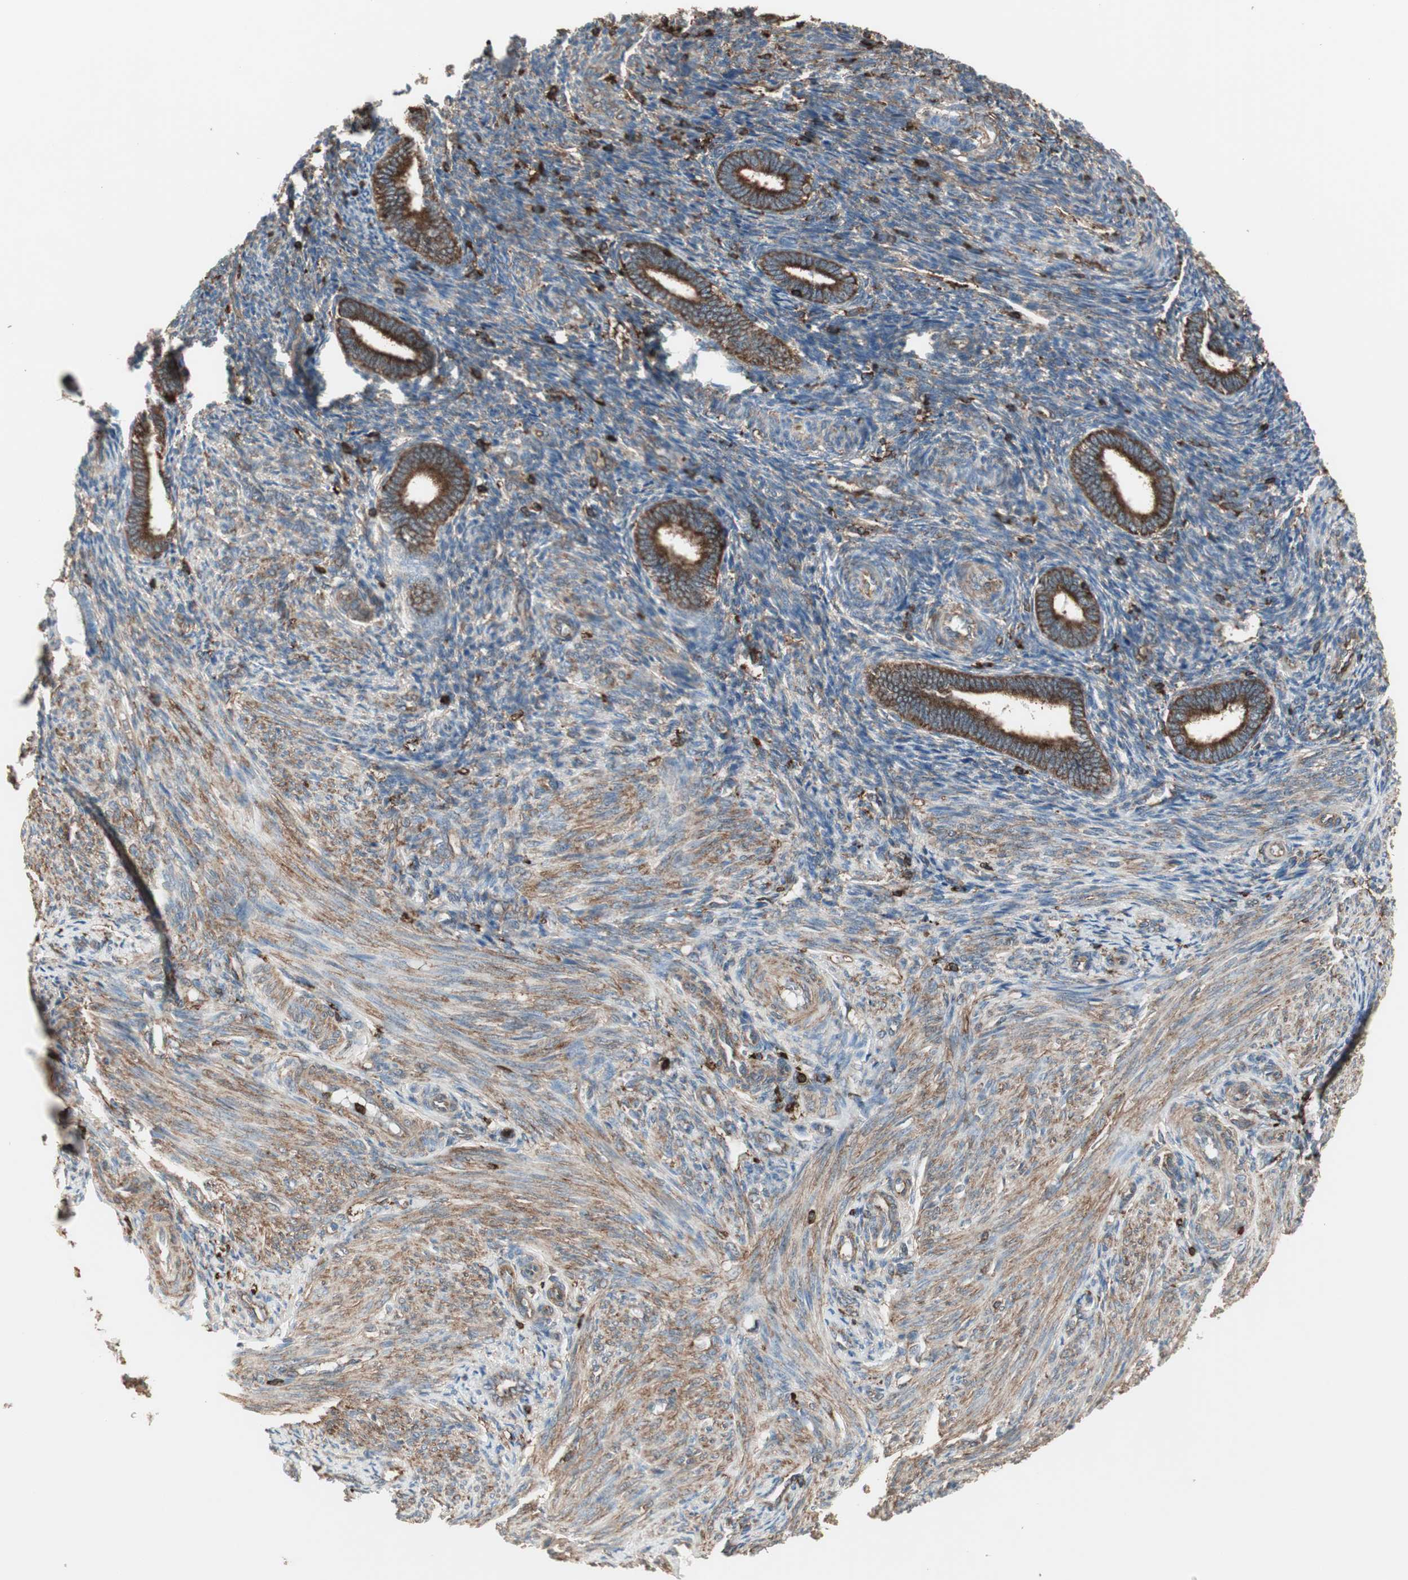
{"staining": {"intensity": "moderate", "quantity": "<25%", "location": "cytoplasmic/membranous"}, "tissue": "endometrium", "cell_type": "Cells in endometrial stroma", "image_type": "normal", "snomed": [{"axis": "morphology", "description": "Normal tissue, NOS"}, {"axis": "topography", "description": "Endometrium"}], "caption": "Immunohistochemical staining of benign endometrium displays low levels of moderate cytoplasmic/membranous expression in about <25% of cells in endometrial stroma. (Stains: DAB in brown, nuclei in blue, Microscopy: brightfield microscopy at high magnification).", "gene": "MMP3", "patient": {"sex": "female", "age": 27}}